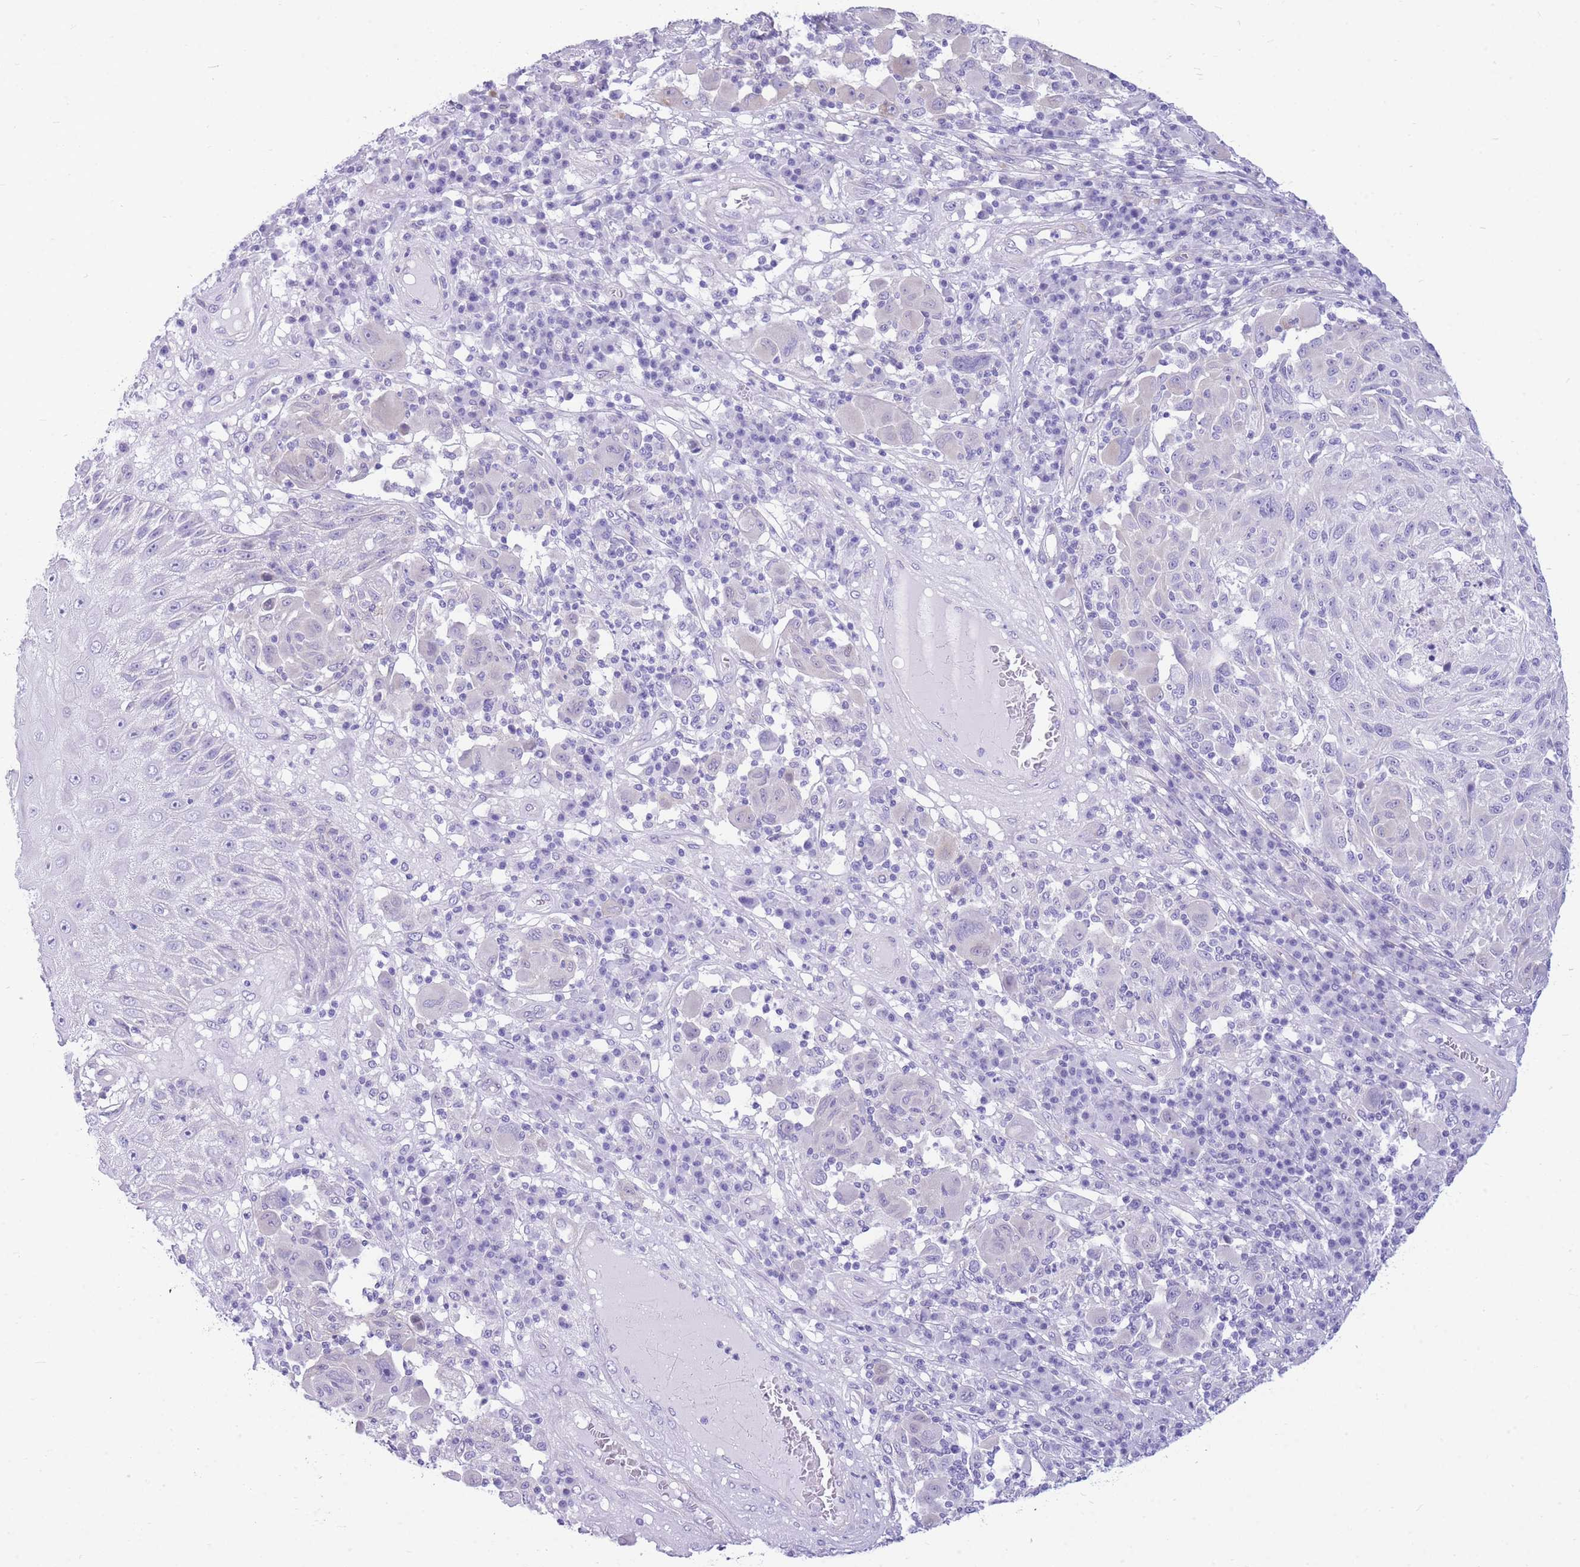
{"staining": {"intensity": "negative", "quantity": "none", "location": "none"}, "tissue": "melanoma", "cell_type": "Tumor cells", "image_type": "cancer", "snomed": [{"axis": "morphology", "description": "Malignant melanoma, NOS"}, {"axis": "topography", "description": "Skin"}], "caption": "Image shows no protein expression in tumor cells of melanoma tissue.", "gene": "ZNF311", "patient": {"sex": "male", "age": 53}}